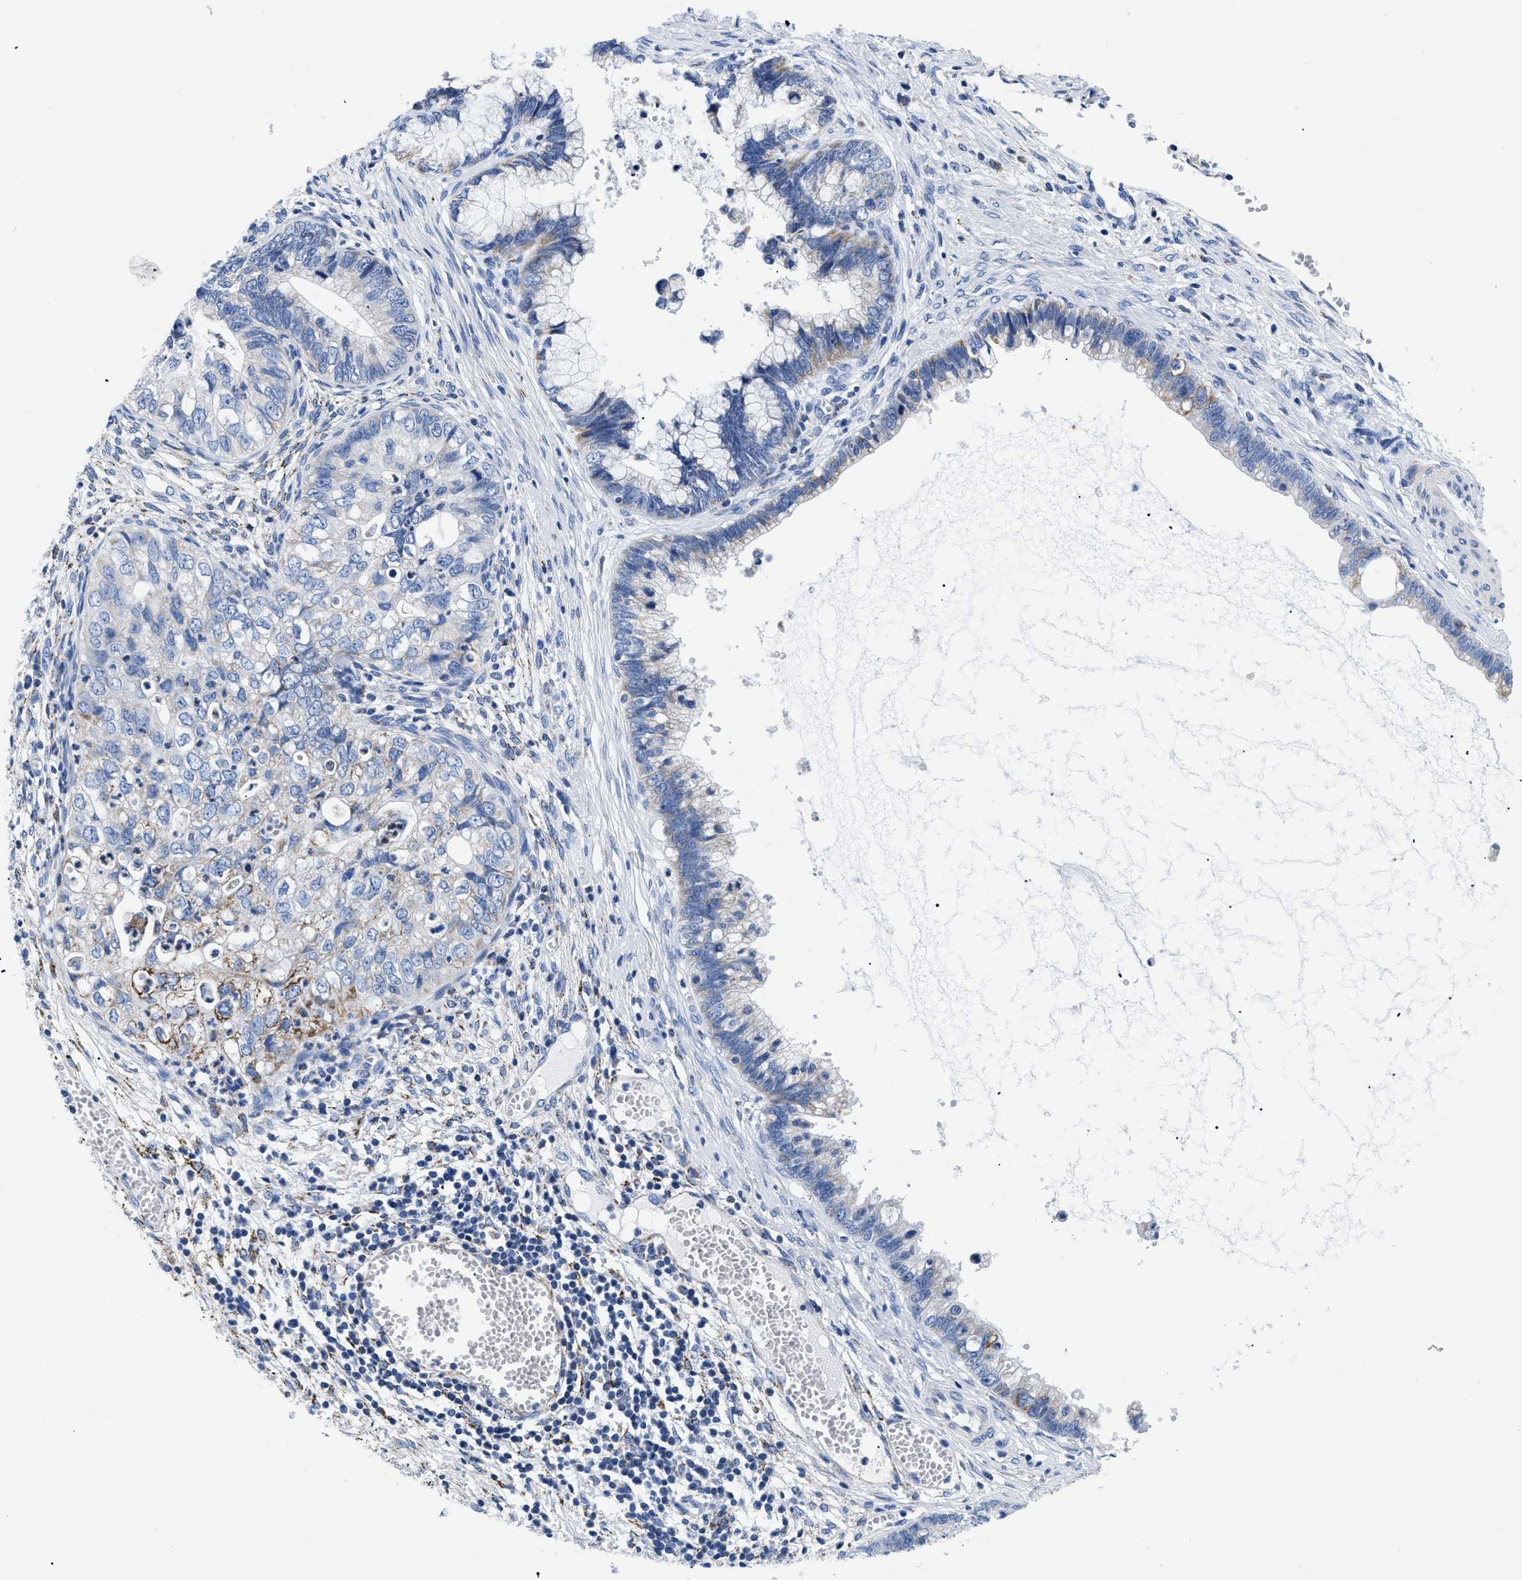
{"staining": {"intensity": "moderate", "quantity": "<25%", "location": "cytoplasmic/membranous"}, "tissue": "cervical cancer", "cell_type": "Tumor cells", "image_type": "cancer", "snomed": [{"axis": "morphology", "description": "Adenocarcinoma, NOS"}, {"axis": "topography", "description": "Cervix"}], "caption": "The image exhibits immunohistochemical staining of adenocarcinoma (cervical). There is moderate cytoplasmic/membranous positivity is seen in about <25% of tumor cells.", "gene": "GPR149", "patient": {"sex": "female", "age": 44}}